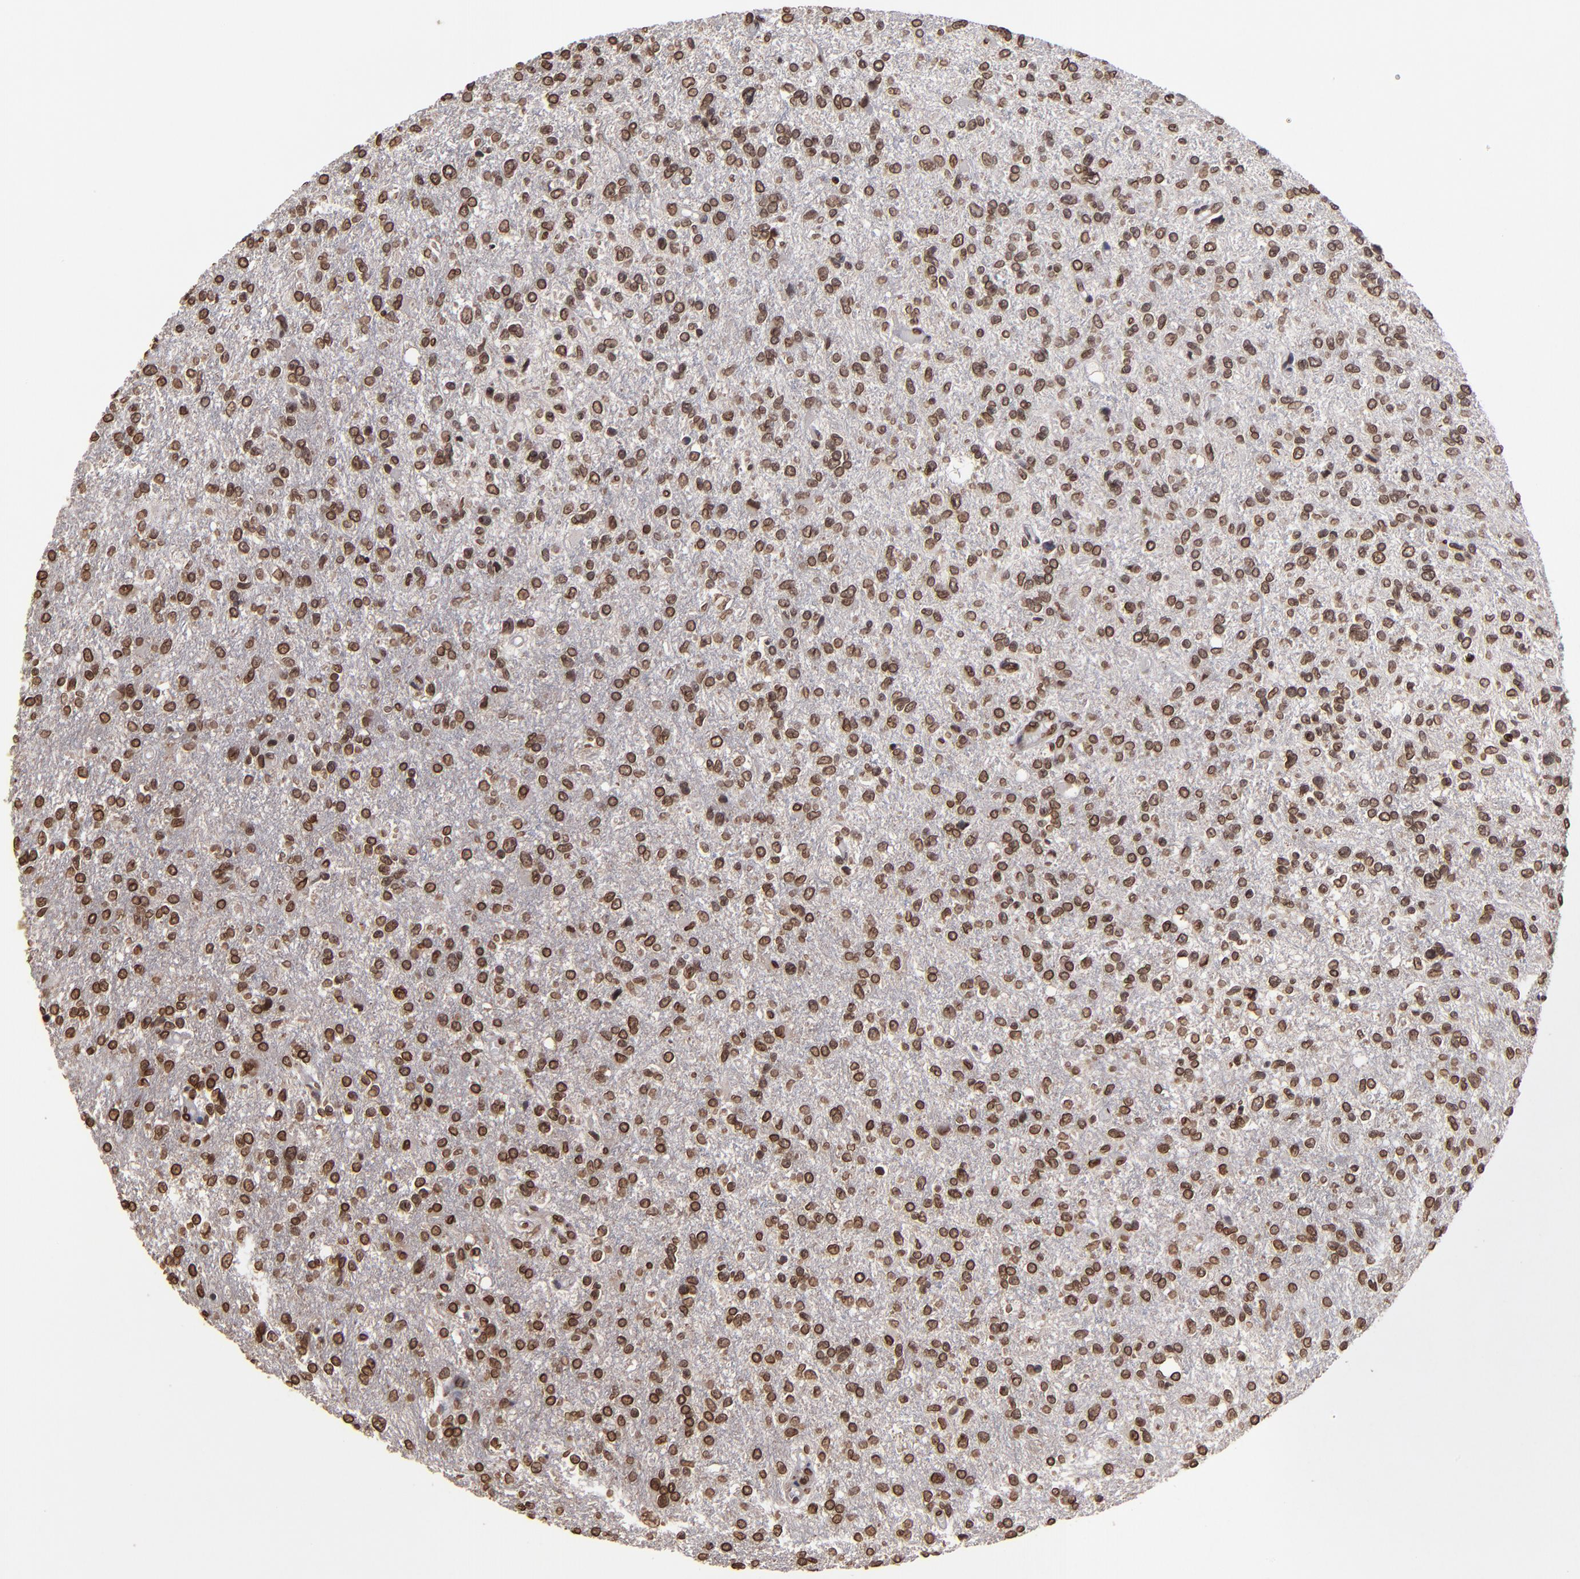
{"staining": {"intensity": "moderate", "quantity": ">75%", "location": "nuclear"}, "tissue": "glioma", "cell_type": "Tumor cells", "image_type": "cancer", "snomed": [{"axis": "morphology", "description": "Glioma, malignant, High grade"}, {"axis": "topography", "description": "Cerebral cortex"}], "caption": "Immunohistochemical staining of human high-grade glioma (malignant) reveals moderate nuclear protein positivity in about >75% of tumor cells.", "gene": "AKT1", "patient": {"sex": "male", "age": 76}}